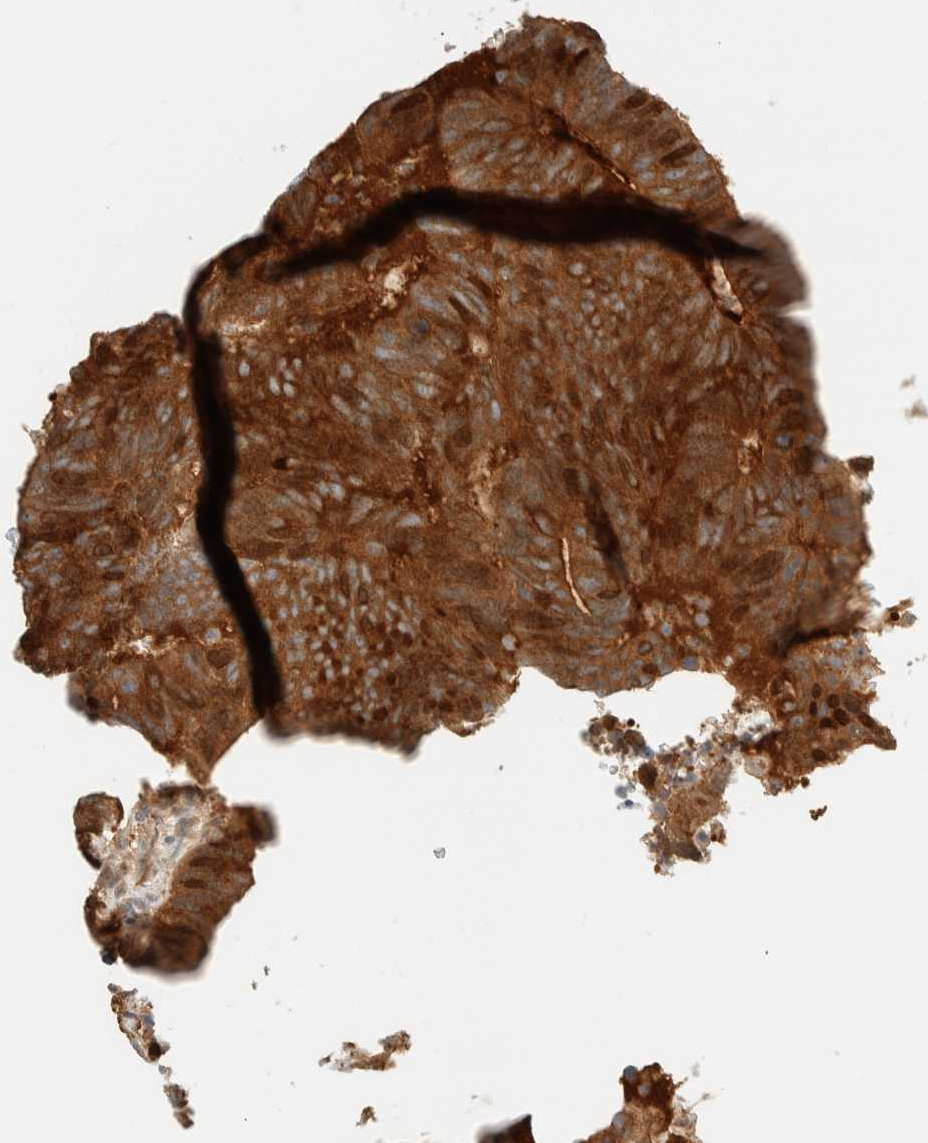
{"staining": {"intensity": "strong", "quantity": ">75%", "location": "cytoplasmic/membranous"}, "tissue": "colorectal cancer", "cell_type": "Tumor cells", "image_type": "cancer", "snomed": [{"axis": "morphology", "description": "Adenocarcinoma, NOS"}, {"axis": "topography", "description": "Colon"}], "caption": "A high amount of strong cytoplasmic/membranous positivity is seen in about >75% of tumor cells in colorectal adenocarcinoma tissue.", "gene": "ARFGEF1", "patient": {"sex": "male", "age": 56}}